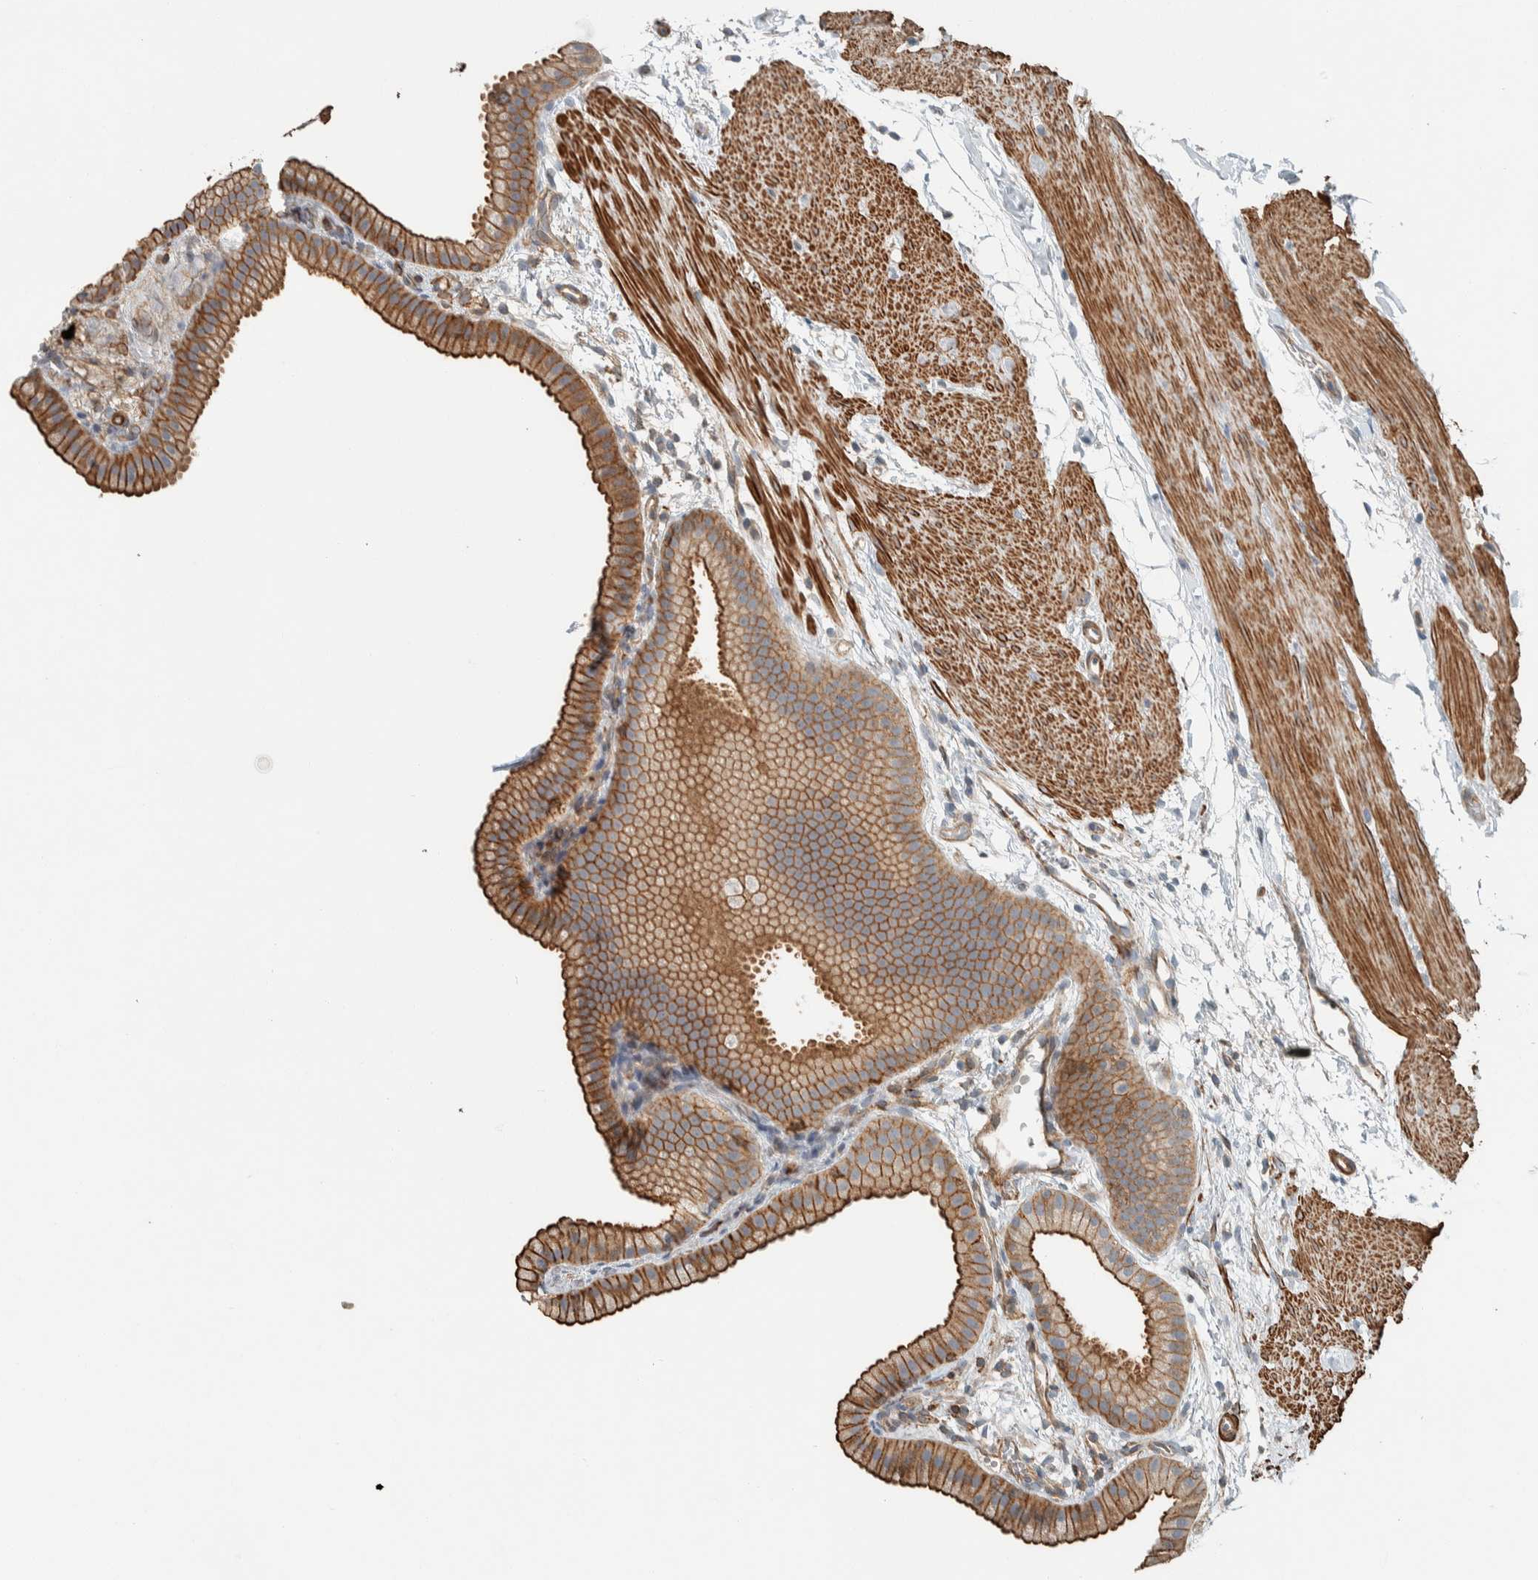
{"staining": {"intensity": "moderate", "quantity": ">75%", "location": "cytoplasmic/membranous"}, "tissue": "gallbladder", "cell_type": "Glandular cells", "image_type": "normal", "snomed": [{"axis": "morphology", "description": "Normal tissue, NOS"}, {"axis": "topography", "description": "Gallbladder"}], "caption": "DAB immunohistochemical staining of unremarkable human gallbladder shows moderate cytoplasmic/membranous protein positivity in approximately >75% of glandular cells. Using DAB (3,3'-diaminobenzidine) (brown) and hematoxylin (blue) stains, captured at high magnification using brightfield microscopy.", "gene": "CTBP2", "patient": {"sex": "female", "age": 64}}